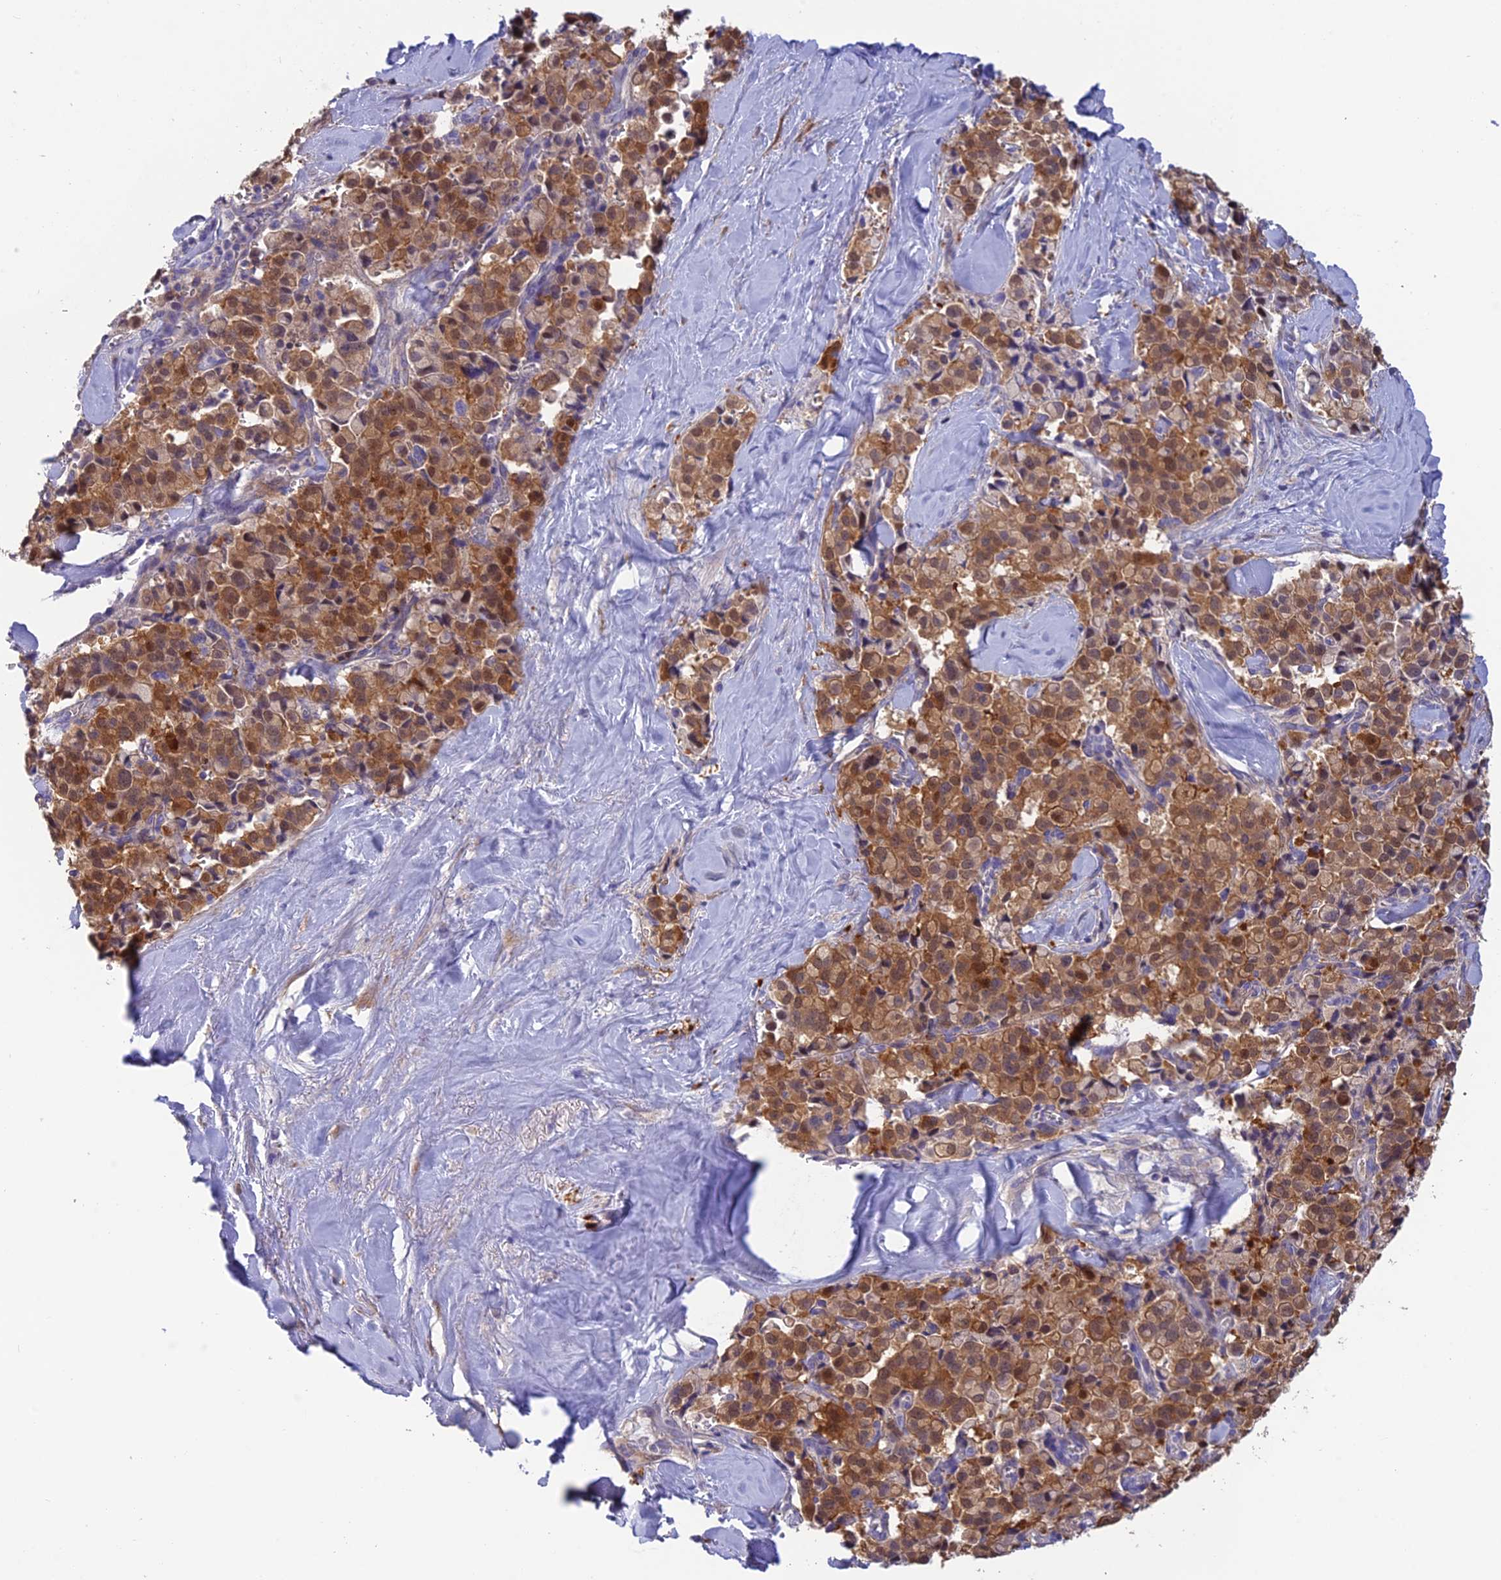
{"staining": {"intensity": "strong", "quantity": ">75%", "location": "cytoplasmic/membranous,nuclear"}, "tissue": "pancreatic cancer", "cell_type": "Tumor cells", "image_type": "cancer", "snomed": [{"axis": "morphology", "description": "Adenocarcinoma, NOS"}, {"axis": "topography", "description": "Pancreas"}], "caption": "IHC histopathology image of neoplastic tissue: human pancreatic cancer stained using immunohistochemistry exhibits high levels of strong protein expression localized specifically in the cytoplasmic/membranous and nuclear of tumor cells, appearing as a cytoplasmic/membranous and nuclear brown color.", "gene": "XPO7", "patient": {"sex": "male", "age": 65}}